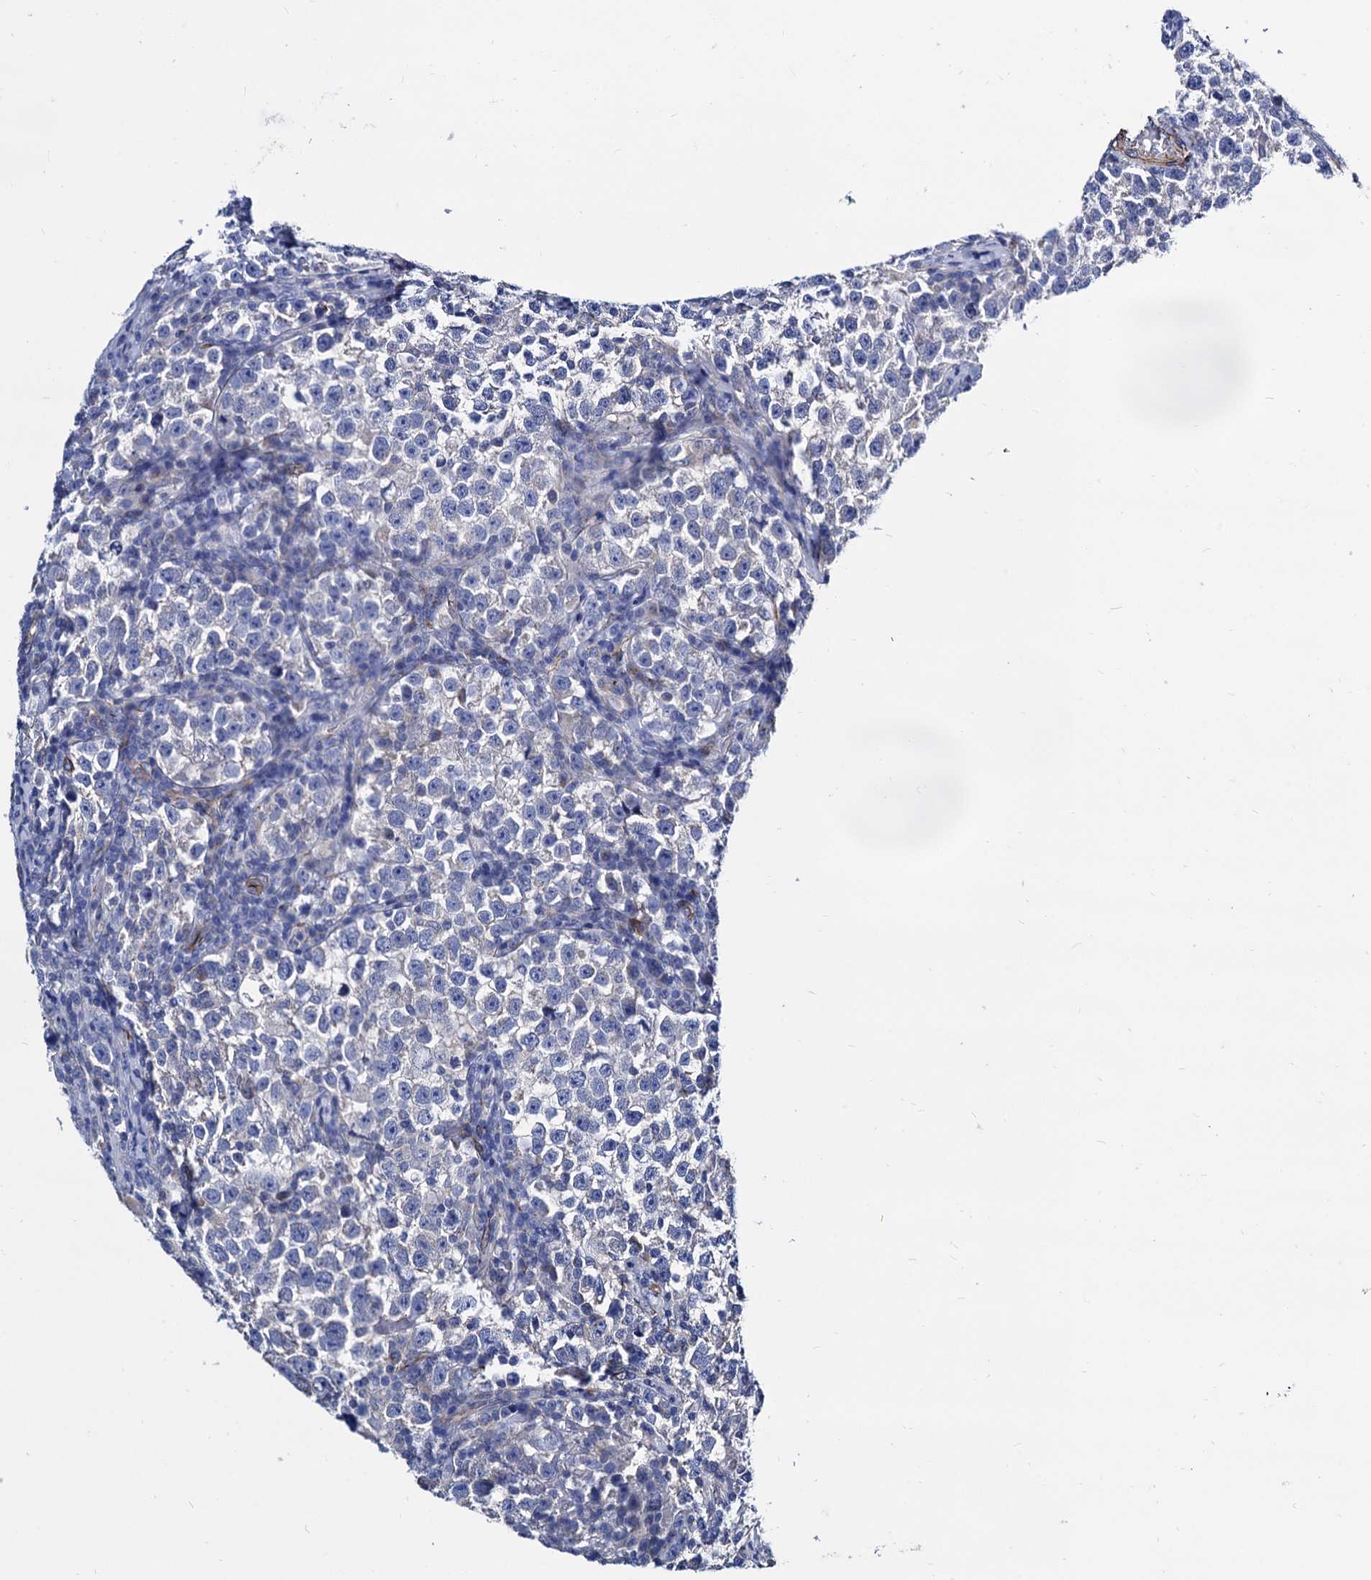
{"staining": {"intensity": "negative", "quantity": "none", "location": "none"}, "tissue": "testis cancer", "cell_type": "Tumor cells", "image_type": "cancer", "snomed": [{"axis": "morphology", "description": "Normal tissue, NOS"}, {"axis": "morphology", "description": "Seminoma, NOS"}, {"axis": "topography", "description": "Testis"}], "caption": "This is an immunohistochemistry (IHC) histopathology image of human testis seminoma. There is no expression in tumor cells.", "gene": "WDR11", "patient": {"sex": "male", "age": 43}}